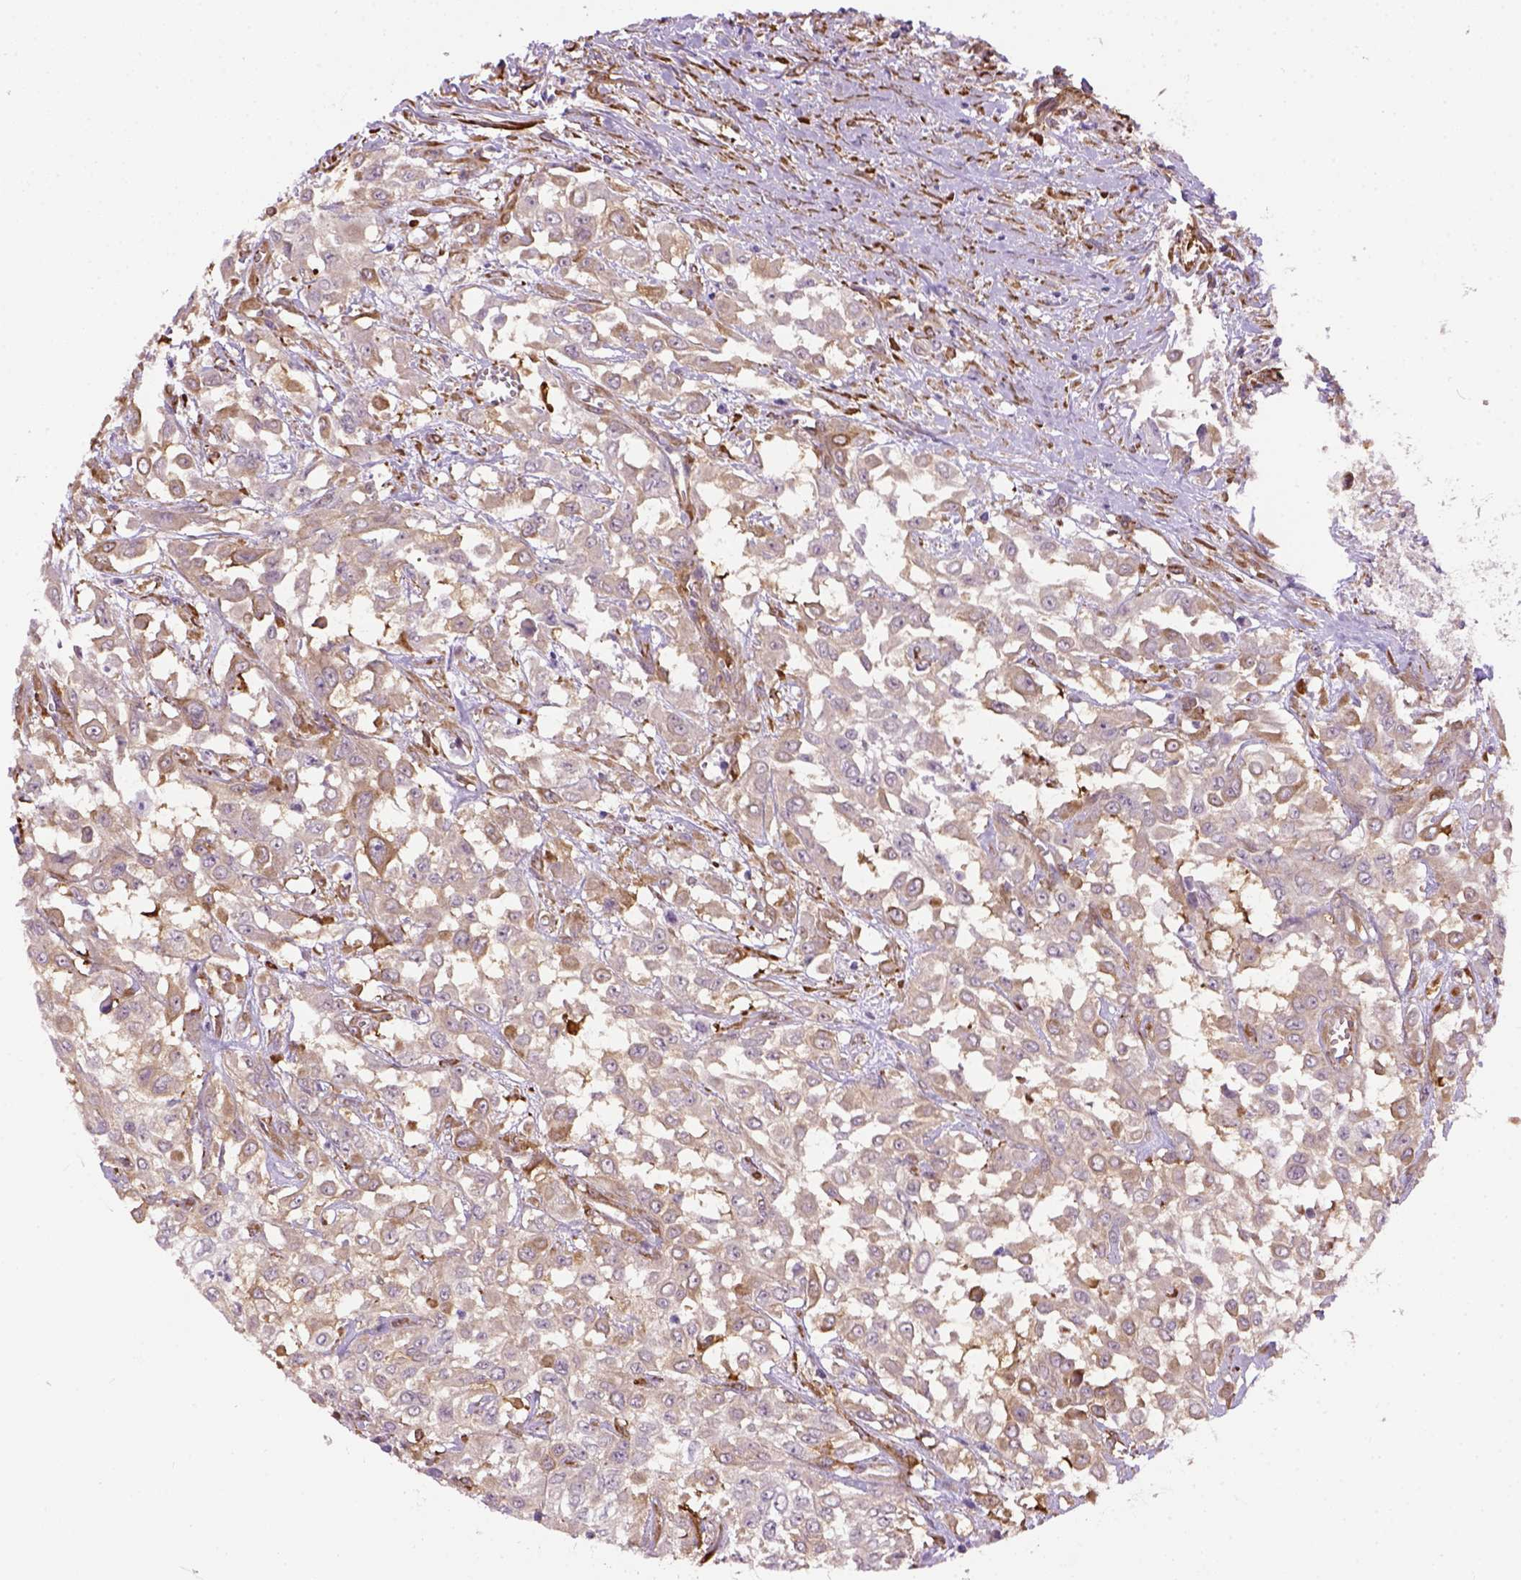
{"staining": {"intensity": "moderate", "quantity": "<25%", "location": "cytoplasmic/membranous"}, "tissue": "urothelial cancer", "cell_type": "Tumor cells", "image_type": "cancer", "snomed": [{"axis": "morphology", "description": "Urothelial carcinoma, High grade"}, {"axis": "topography", "description": "Urinary bladder"}], "caption": "Immunohistochemistry staining of urothelial cancer, which demonstrates low levels of moderate cytoplasmic/membranous staining in approximately <25% of tumor cells indicating moderate cytoplasmic/membranous protein expression. The staining was performed using DAB (brown) for protein detection and nuclei were counterstained in hematoxylin (blue).", "gene": "KAZN", "patient": {"sex": "male", "age": 57}}